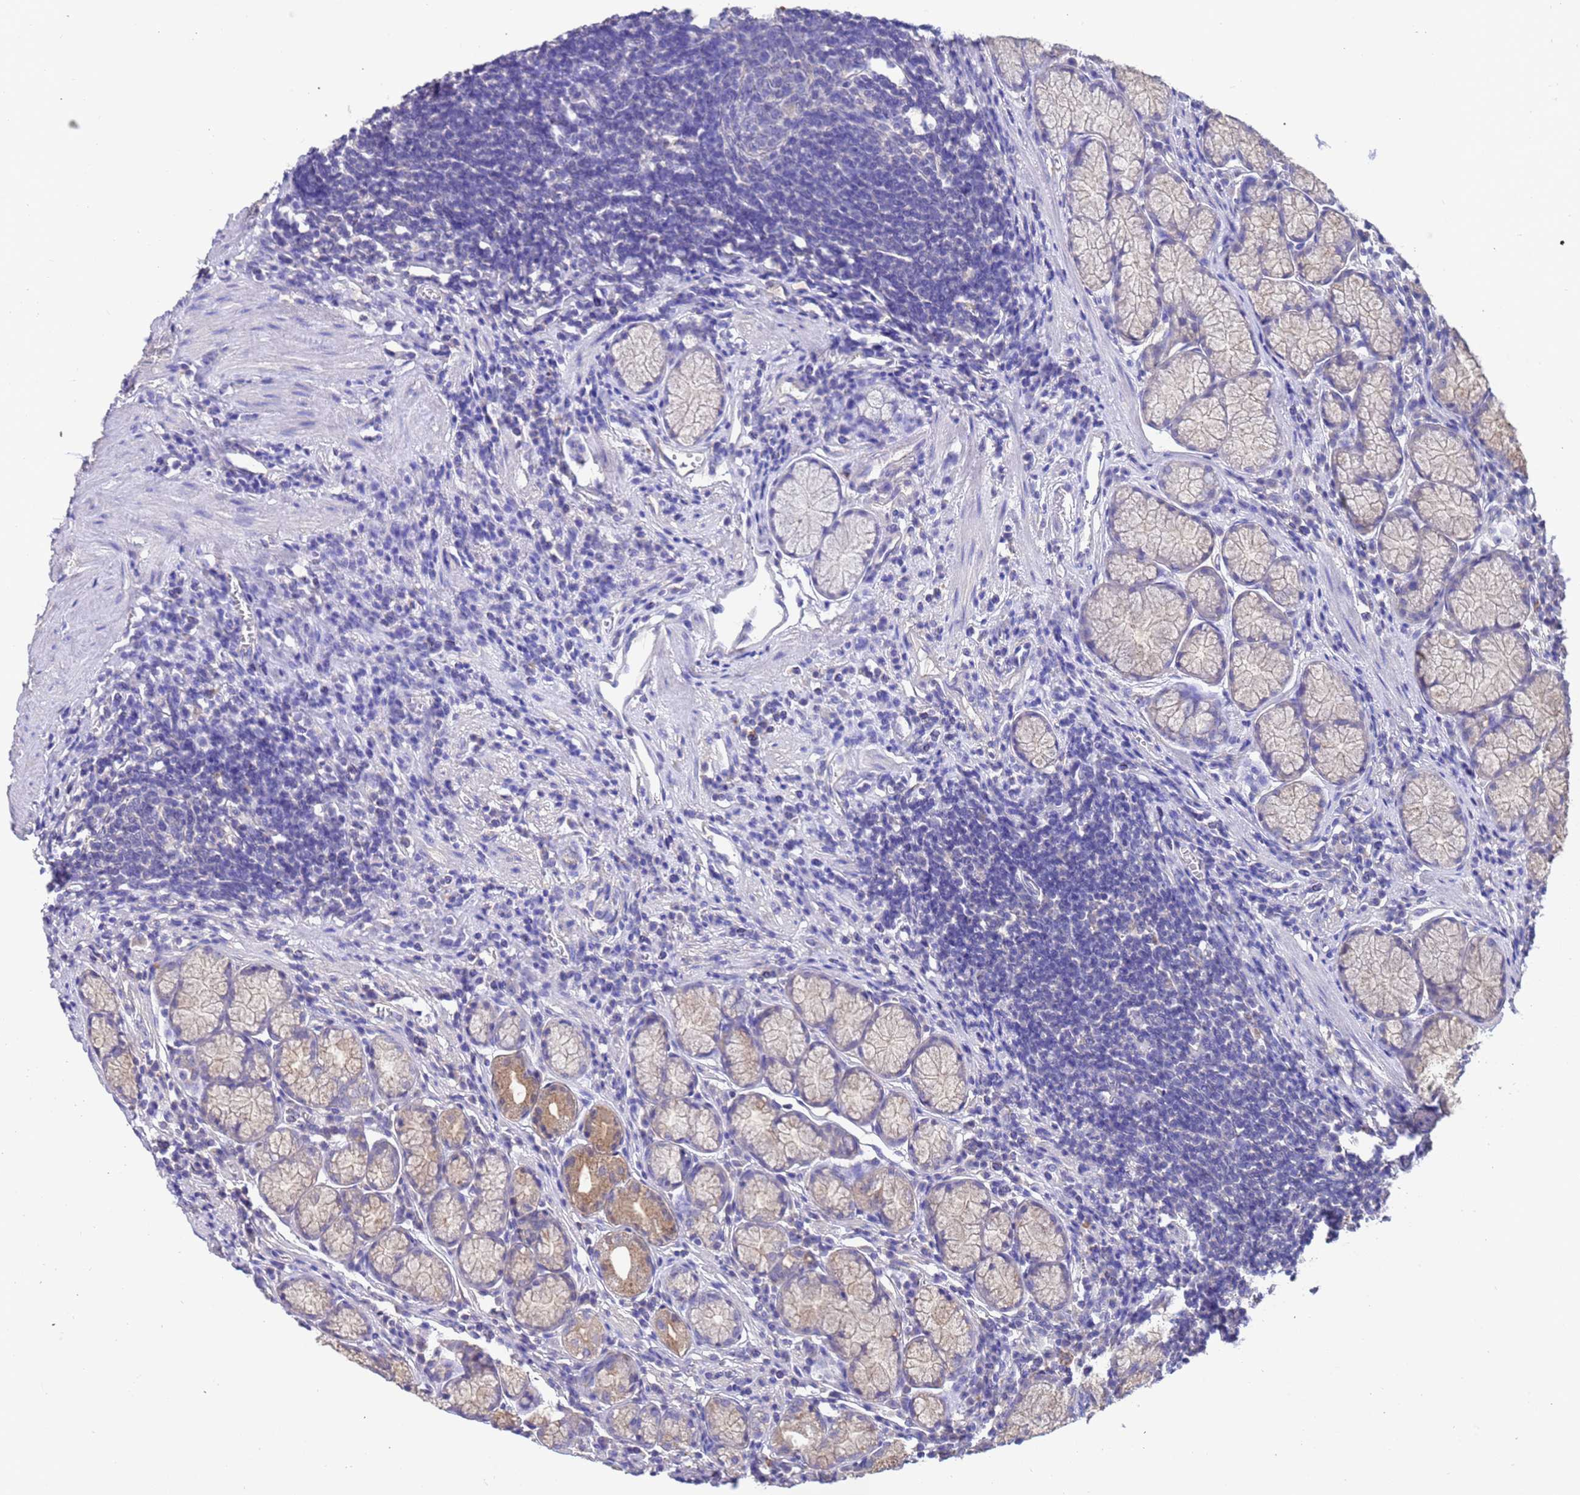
{"staining": {"intensity": "moderate", "quantity": "<25%", "location": "cytoplasmic/membranous"}, "tissue": "stomach", "cell_type": "Glandular cells", "image_type": "normal", "snomed": [{"axis": "morphology", "description": "Normal tissue, NOS"}, {"axis": "topography", "description": "Stomach"}], "caption": "Immunohistochemistry (DAB (3,3'-diaminobenzidine)) staining of unremarkable human stomach reveals moderate cytoplasmic/membranous protein positivity in approximately <25% of glandular cells. (DAB (3,3'-diaminobenzidine) IHC, brown staining for protein, blue staining for nuclei).", "gene": "SRL", "patient": {"sex": "male", "age": 55}}